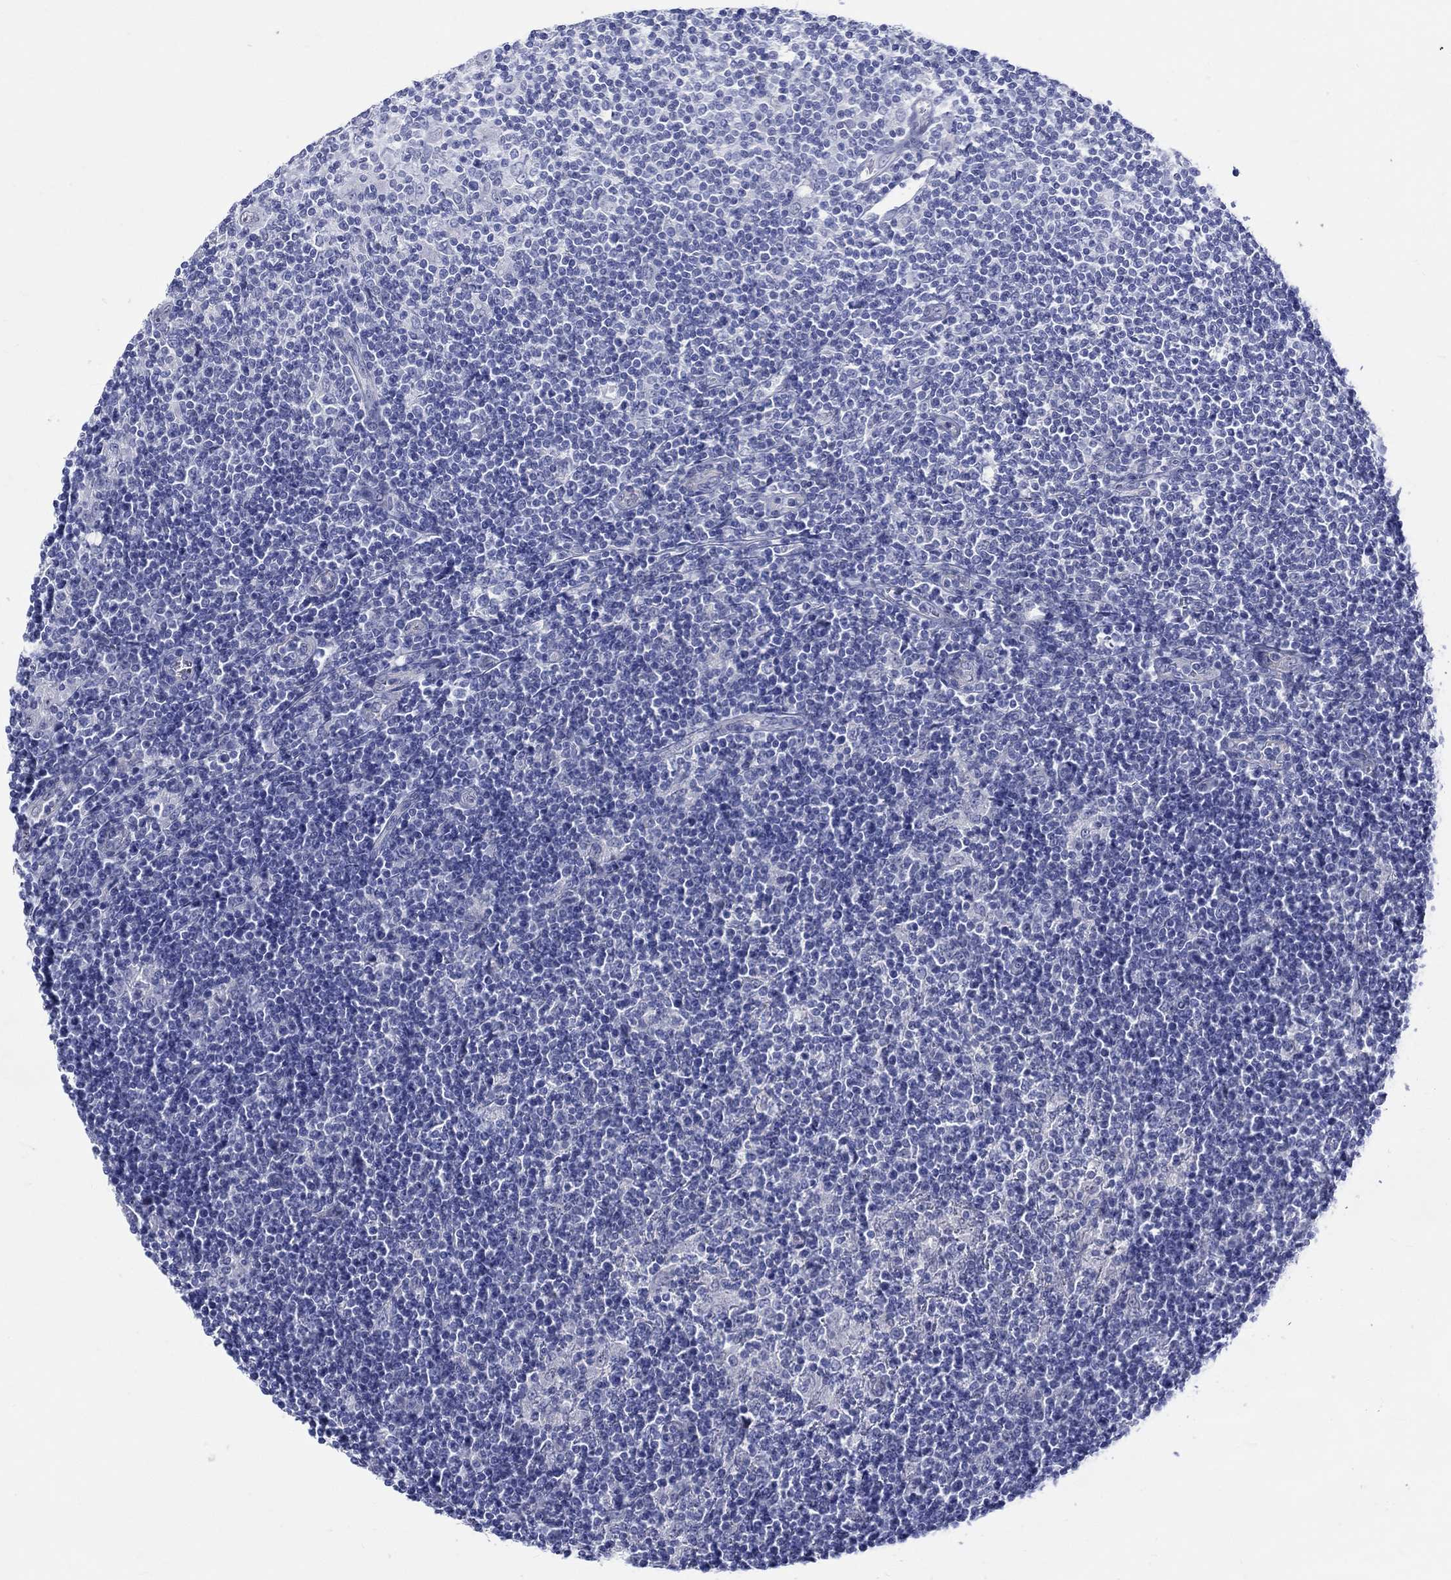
{"staining": {"intensity": "negative", "quantity": "none", "location": "none"}, "tissue": "lymphoma", "cell_type": "Tumor cells", "image_type": "cancer", "snomed": [{"axis": "morphology", "description": "Hodgkin's disease, NOS"}, {"axis": "topography", "description": "Lymph node"}], "caption": "Micrograph shows no significant protein staining in tumor cells of lymphoma.", "gene": "SH2D7", "patient": {"sex": "male", "age": 40}}